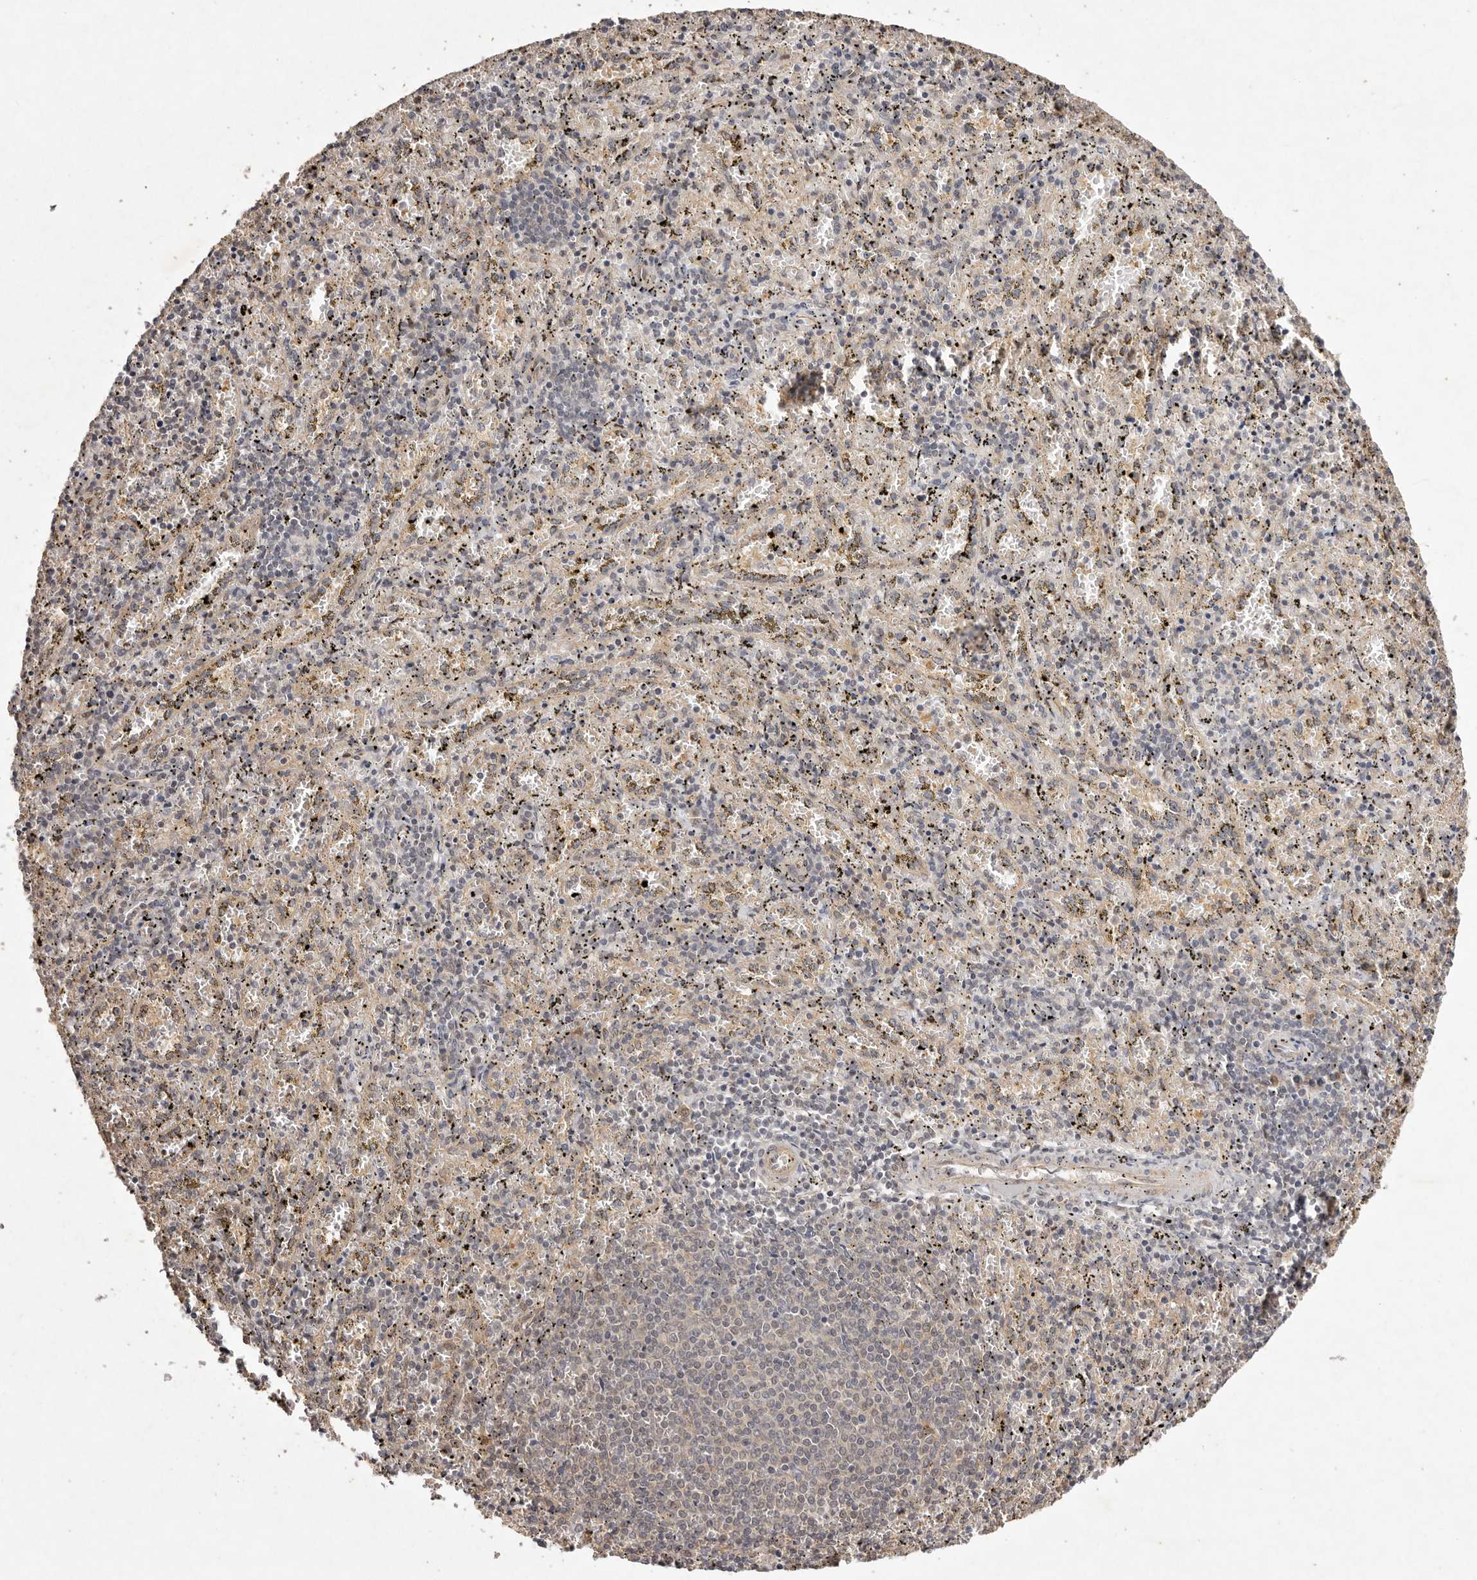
{"staining": {"intensity": "negative", "quantity": "none", "location": "none"}, "tissue": "spleen", "cell_type": "Cells in red pulp", "image_type": "normal", "snomed": [{"axis": "morphology", "description": "Normal tissue, NOS"}, {"axis": "topography", "description": "Spleen"}], "caption": "A photomicrograph of spleen stained for a protein shows no brown staining in cells in red pulp. (Immunohistochemistry (ihc), brightfield microscopy, high magnification).", "gene": "BUD31", "patient": {"sex": "male", "age": 11}}